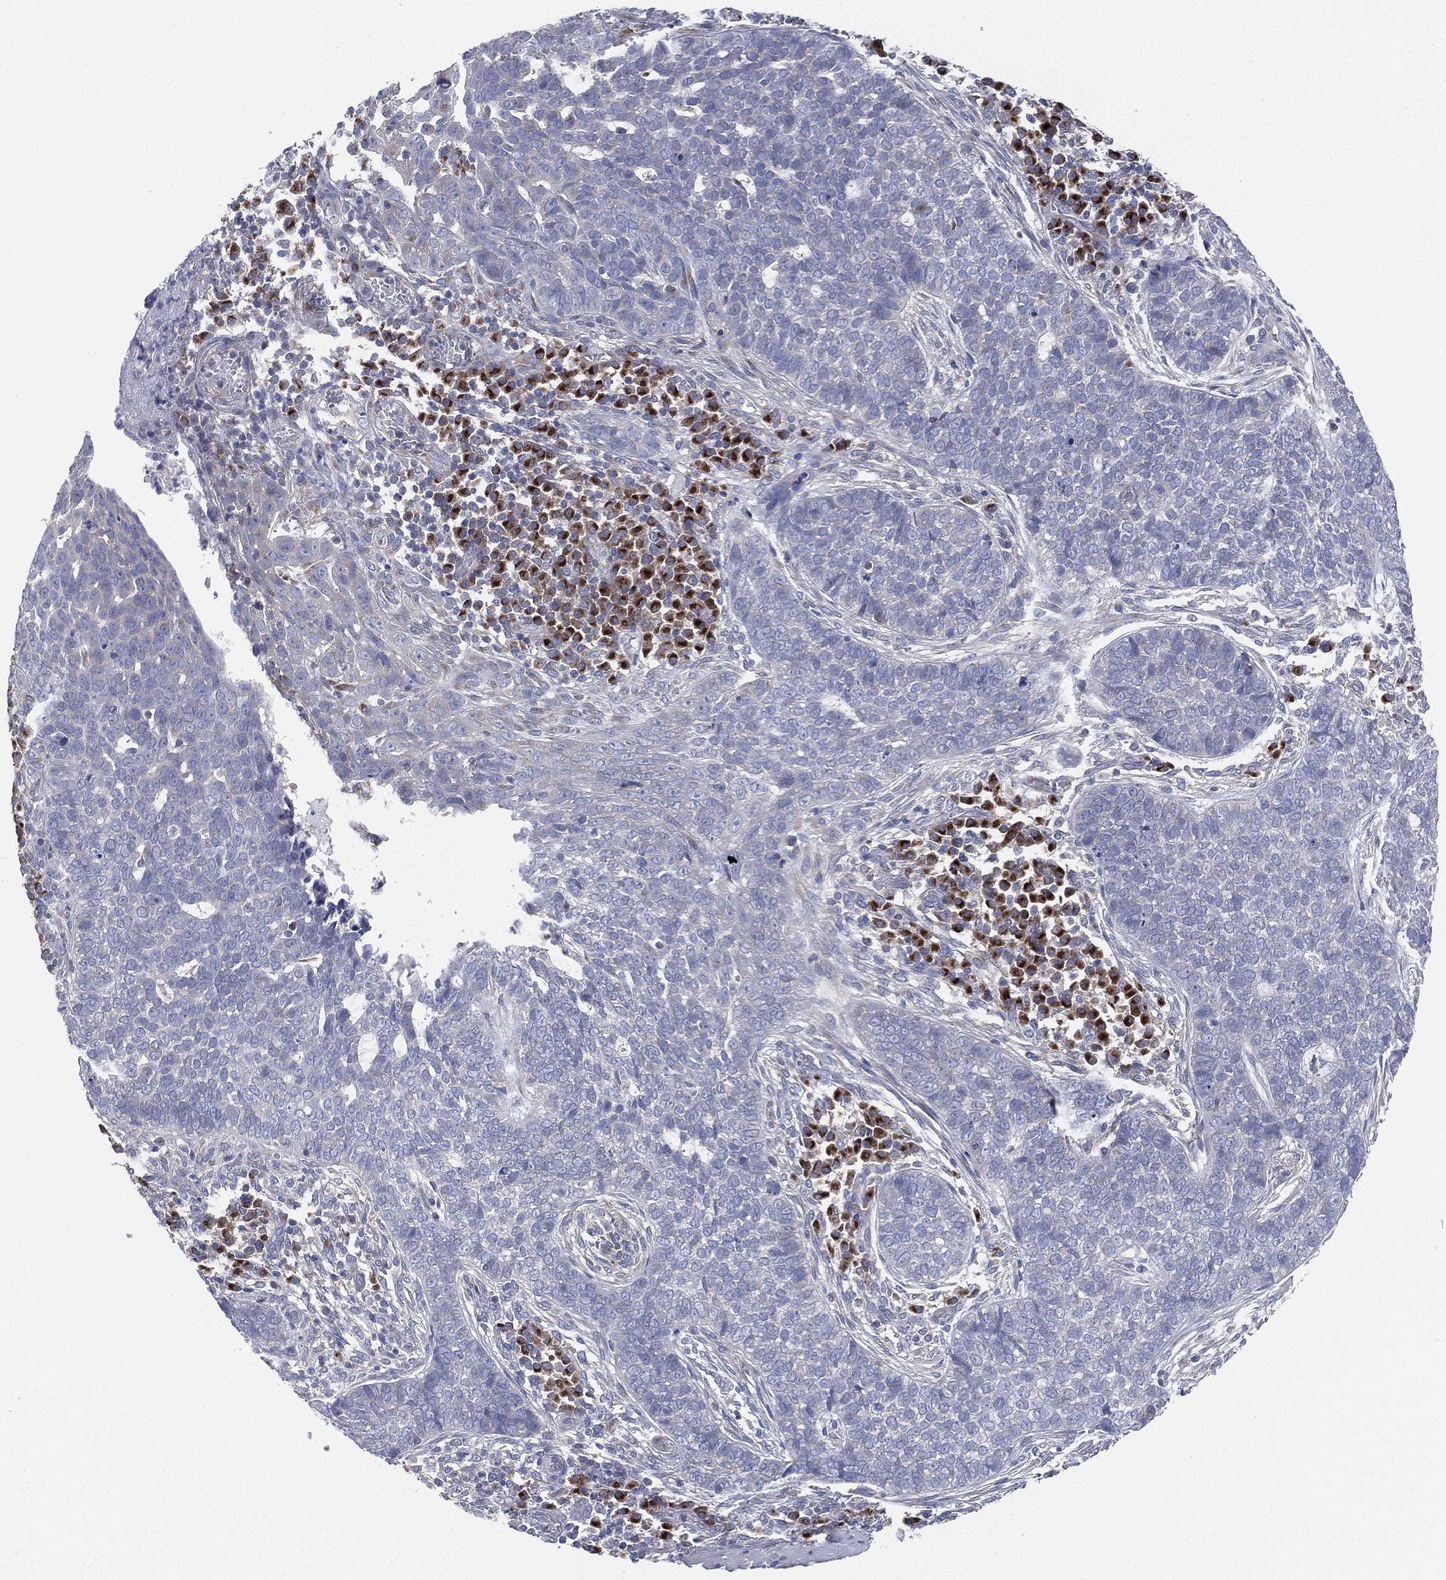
{"staining": {"intensity": "negative", "quantity": "none", "location": "none"}, "tissue": "skin cancer", "cell_type": "Tumor cells", "image_type": "cancer", "snomed": [{"axis": "morphology", "description": "Basal cell carcinoma"}, {"axis": "topography", "description": "Skin"}], "caption": "Tumor cells are negative for brown protein staining in skin basal cell carcinoma. The staining is performed using DAB (3,3'-diaminobenzidine) brown chromogen with nuclei counter-stained in using hematoxylin.", "gene": "ATP8A2", "patient": {"sex": "female", "age": 69}}